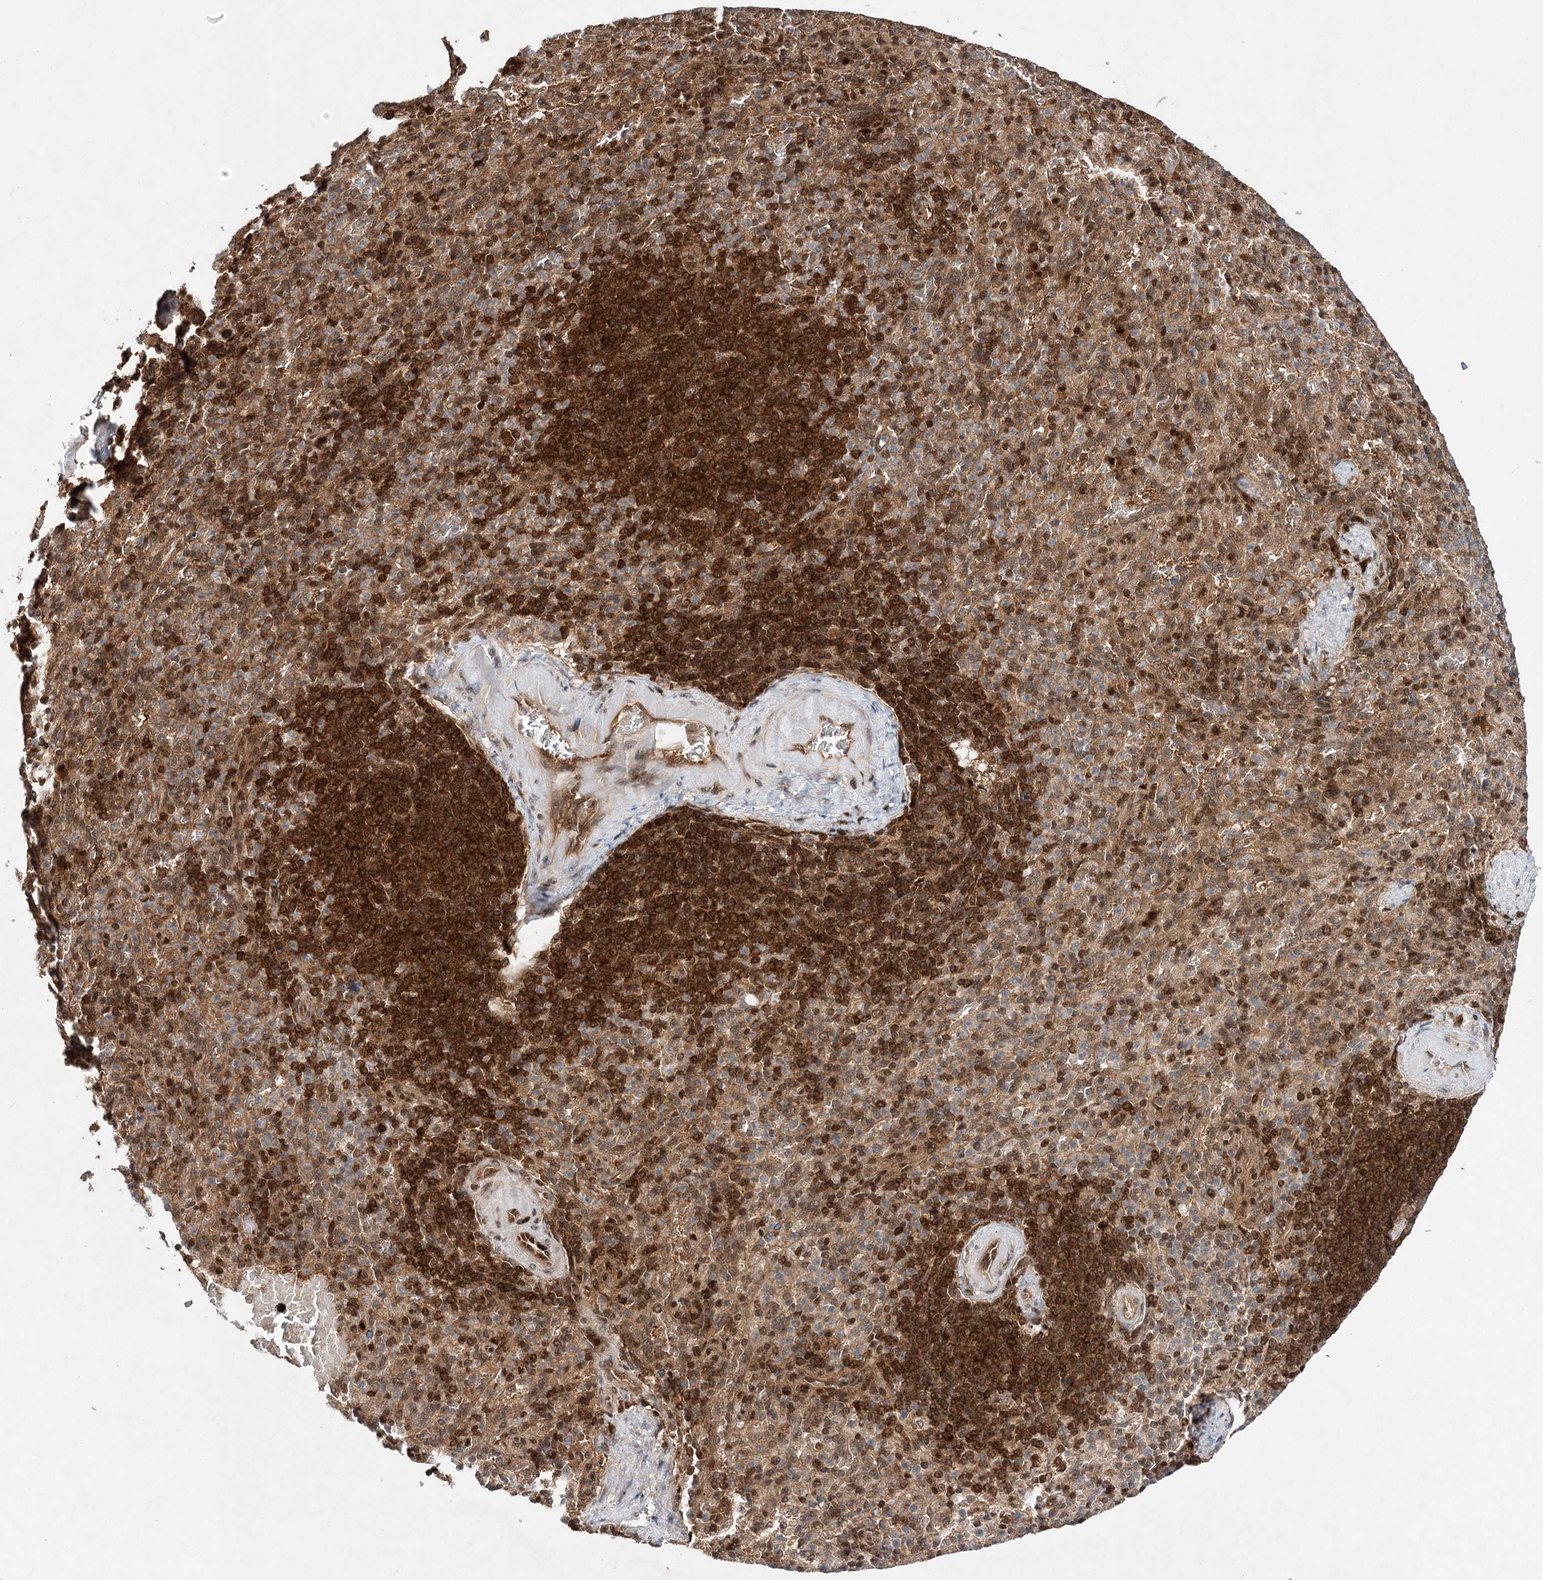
{"staining": {"intensity": "moderate", "quantity": "25%-75%", "location": "cytoplasmic/membranous"}, "tissue": "spleen", "cell_type": "Cells in red pulp", "image_type": "normal", "snomed": [{"axis": "morphology", "description": "Normal tissue, NOS"}, {"axis": "topography", "description": "Spleen"}], "caption": "An image showing moderate cytoplasmic/membranous positivity in about 25%-75% of cells in red pulp in benign spleen, as visualized by brown immunohistochemical staining.", "gene": "NIF3L1", "patient": {"sex": "female", "age": 74}}